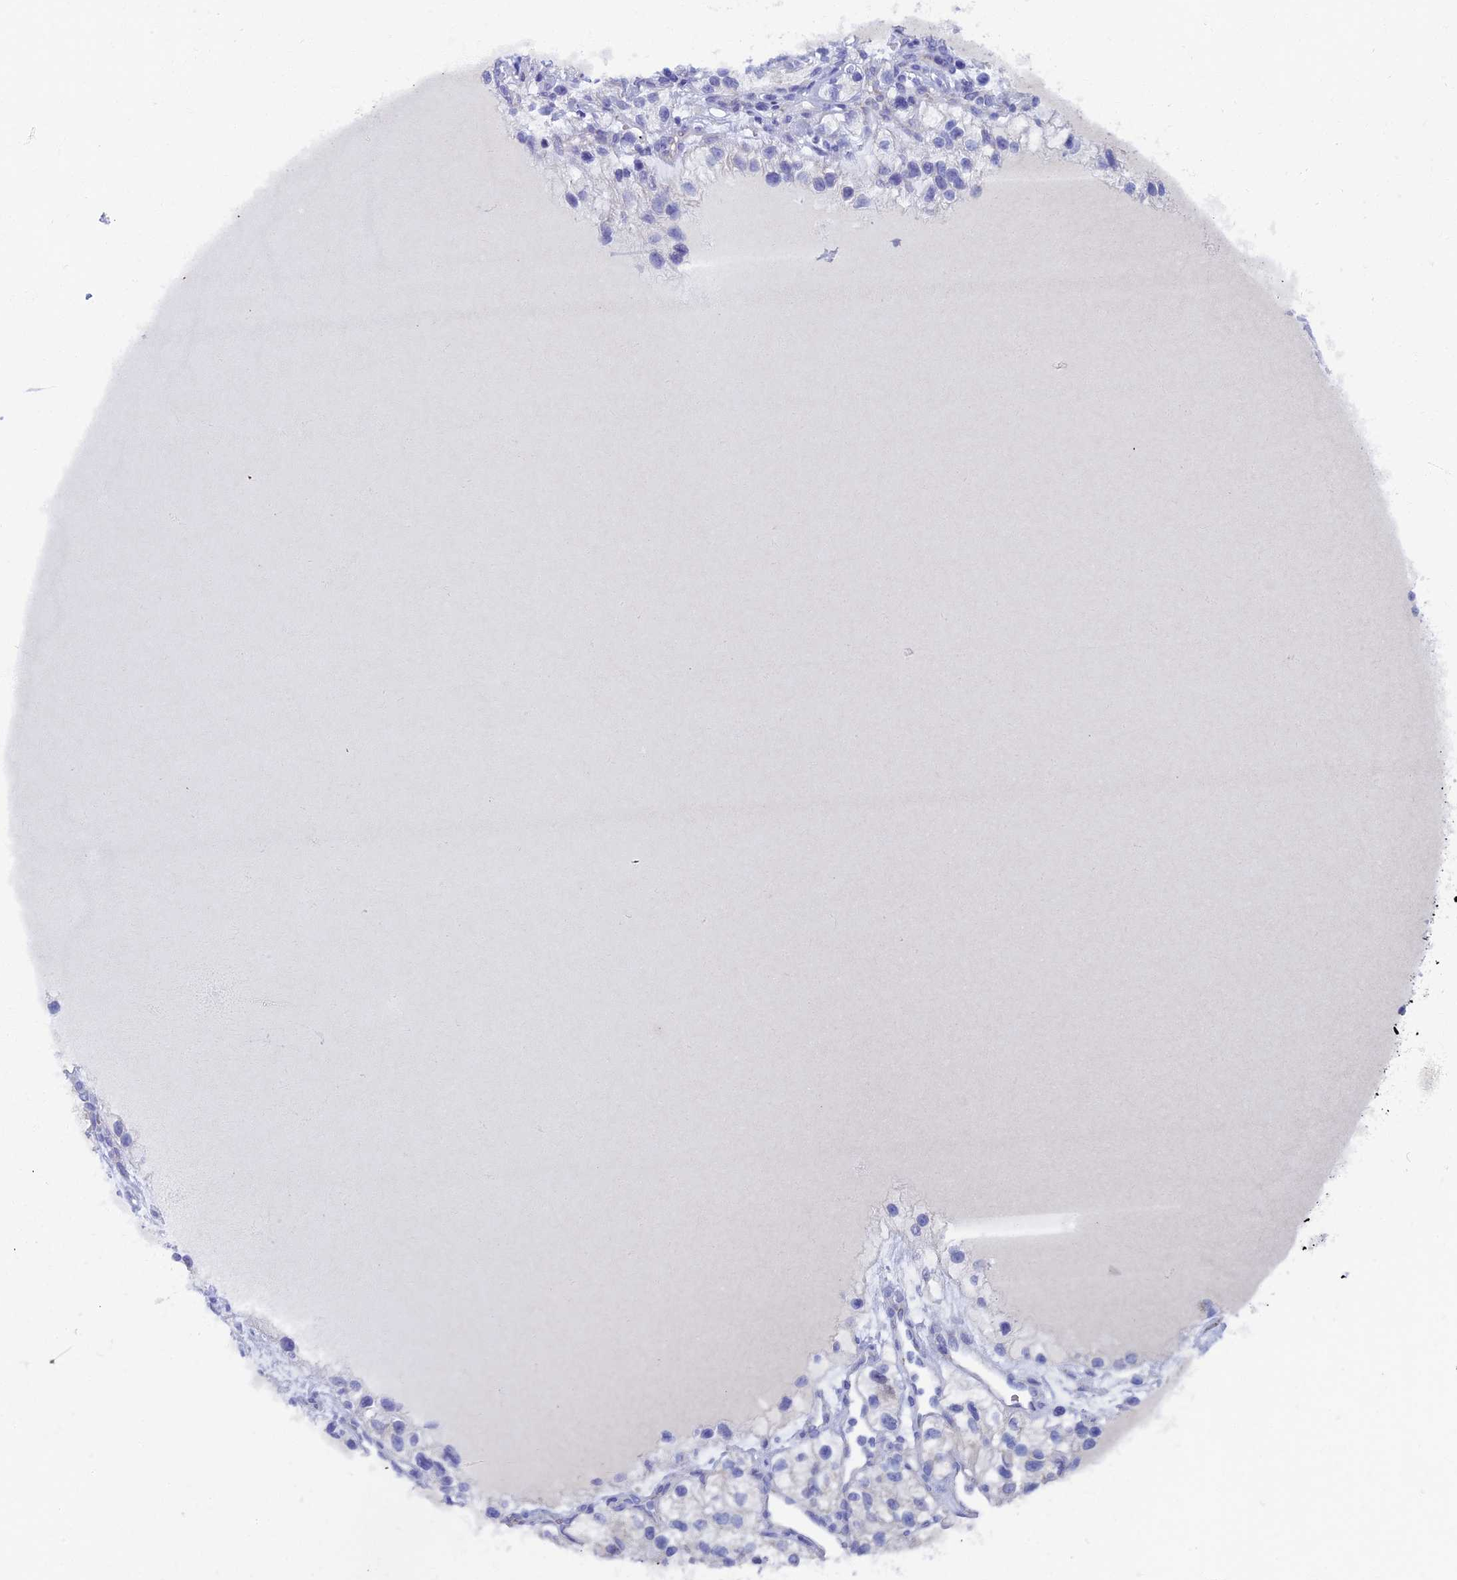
{"staining": {"intensity": "negative", "quantity": "none", "location": "none"}, "tissue": "renal cancer", "cell_type": "Tumor cells", "image_type": "cancer", "snomed": [{"axis": "morphology", "description": "Adenocarcinoma, NOS"}, {"axis": "topography", "description": "Kidney"}], "caption": "A photomicrograph of human renal cancer (adenocarcinoma) is negative for staining in tumor cells. (DAB (3,3'-diaminobenzidine) IHC with hematoxylin counter stain).", "gene": "OAT", "patient": {"sex": "female", "age": 57}}